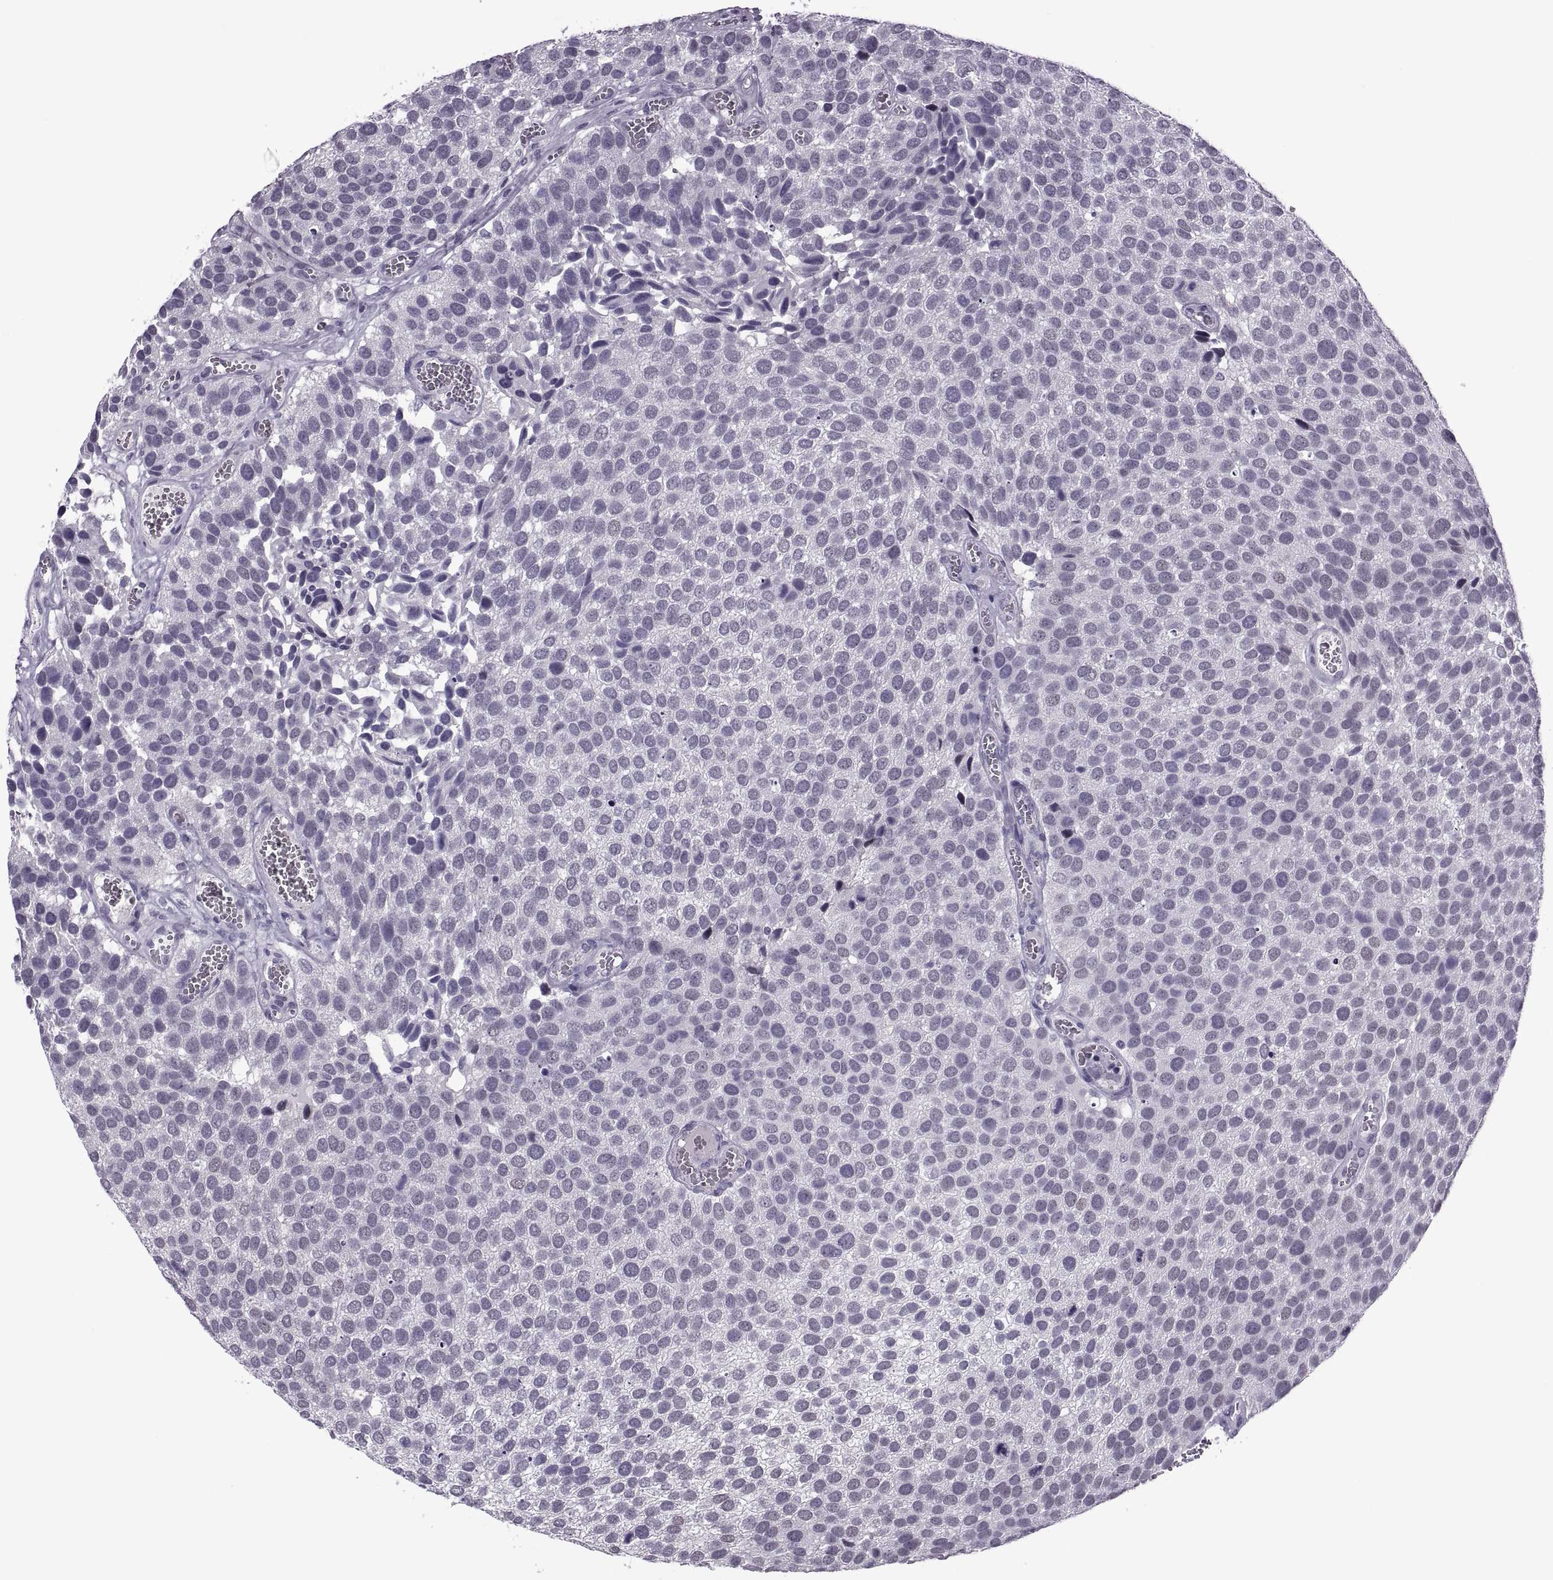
{"staining": {"intensity": "negative", "quantity": "none", "location": "none"}, "tissue": "urothelial cancer", "cell_type": "Tumor cells", "image_type": "cancer", "snomed": [{"axis": "morphology", "description": "Urothelial carcinoma, Low grade"}, {"axis": "topography", "description": "Urinary bladder"}], "caption": "Tumor cells are negative for protein expression in human urothelial cancer.", "gene": "SYNGR4", "patient": {"sex": "female", "age": 69}}